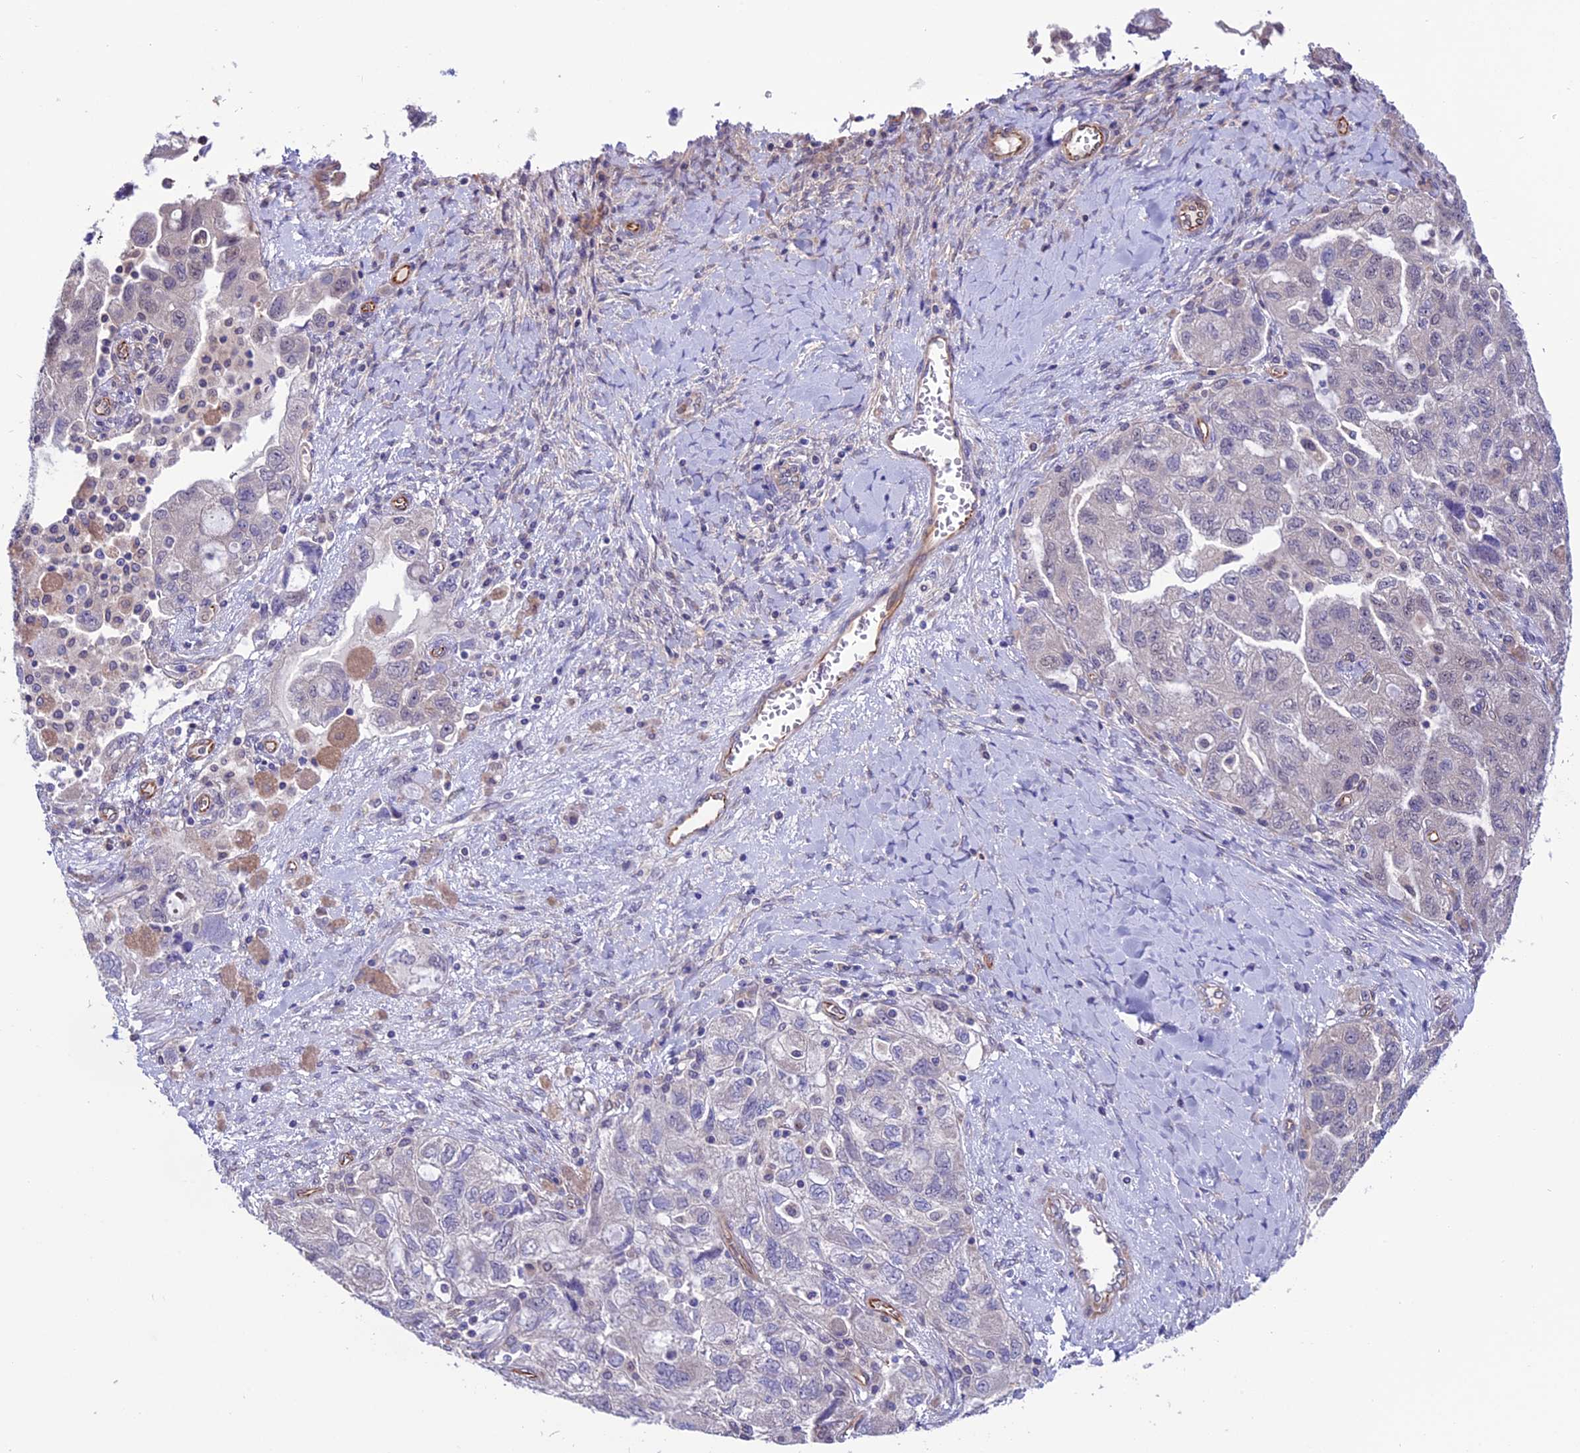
{"staining": {"intensity": "negative", "quantity": "none", "location": "none"}, "tissue": "ovarian cancer", "cell_type": "Tumor cells", "image_type": "cancer", "snomed": [{"axis": "morphology", "description": "Carcinoma, NOS"}, {"axis": "morphology", "description": "Cystadenocarcinoma, serous, NOS"}, {"axis": "topography", "description": "Ovary"}], "caption": "There is no significant staining in tumor cells of ovarian carcinoma.", "gene": "PDILT", "patient": {"sex": "female", "age": 69}}